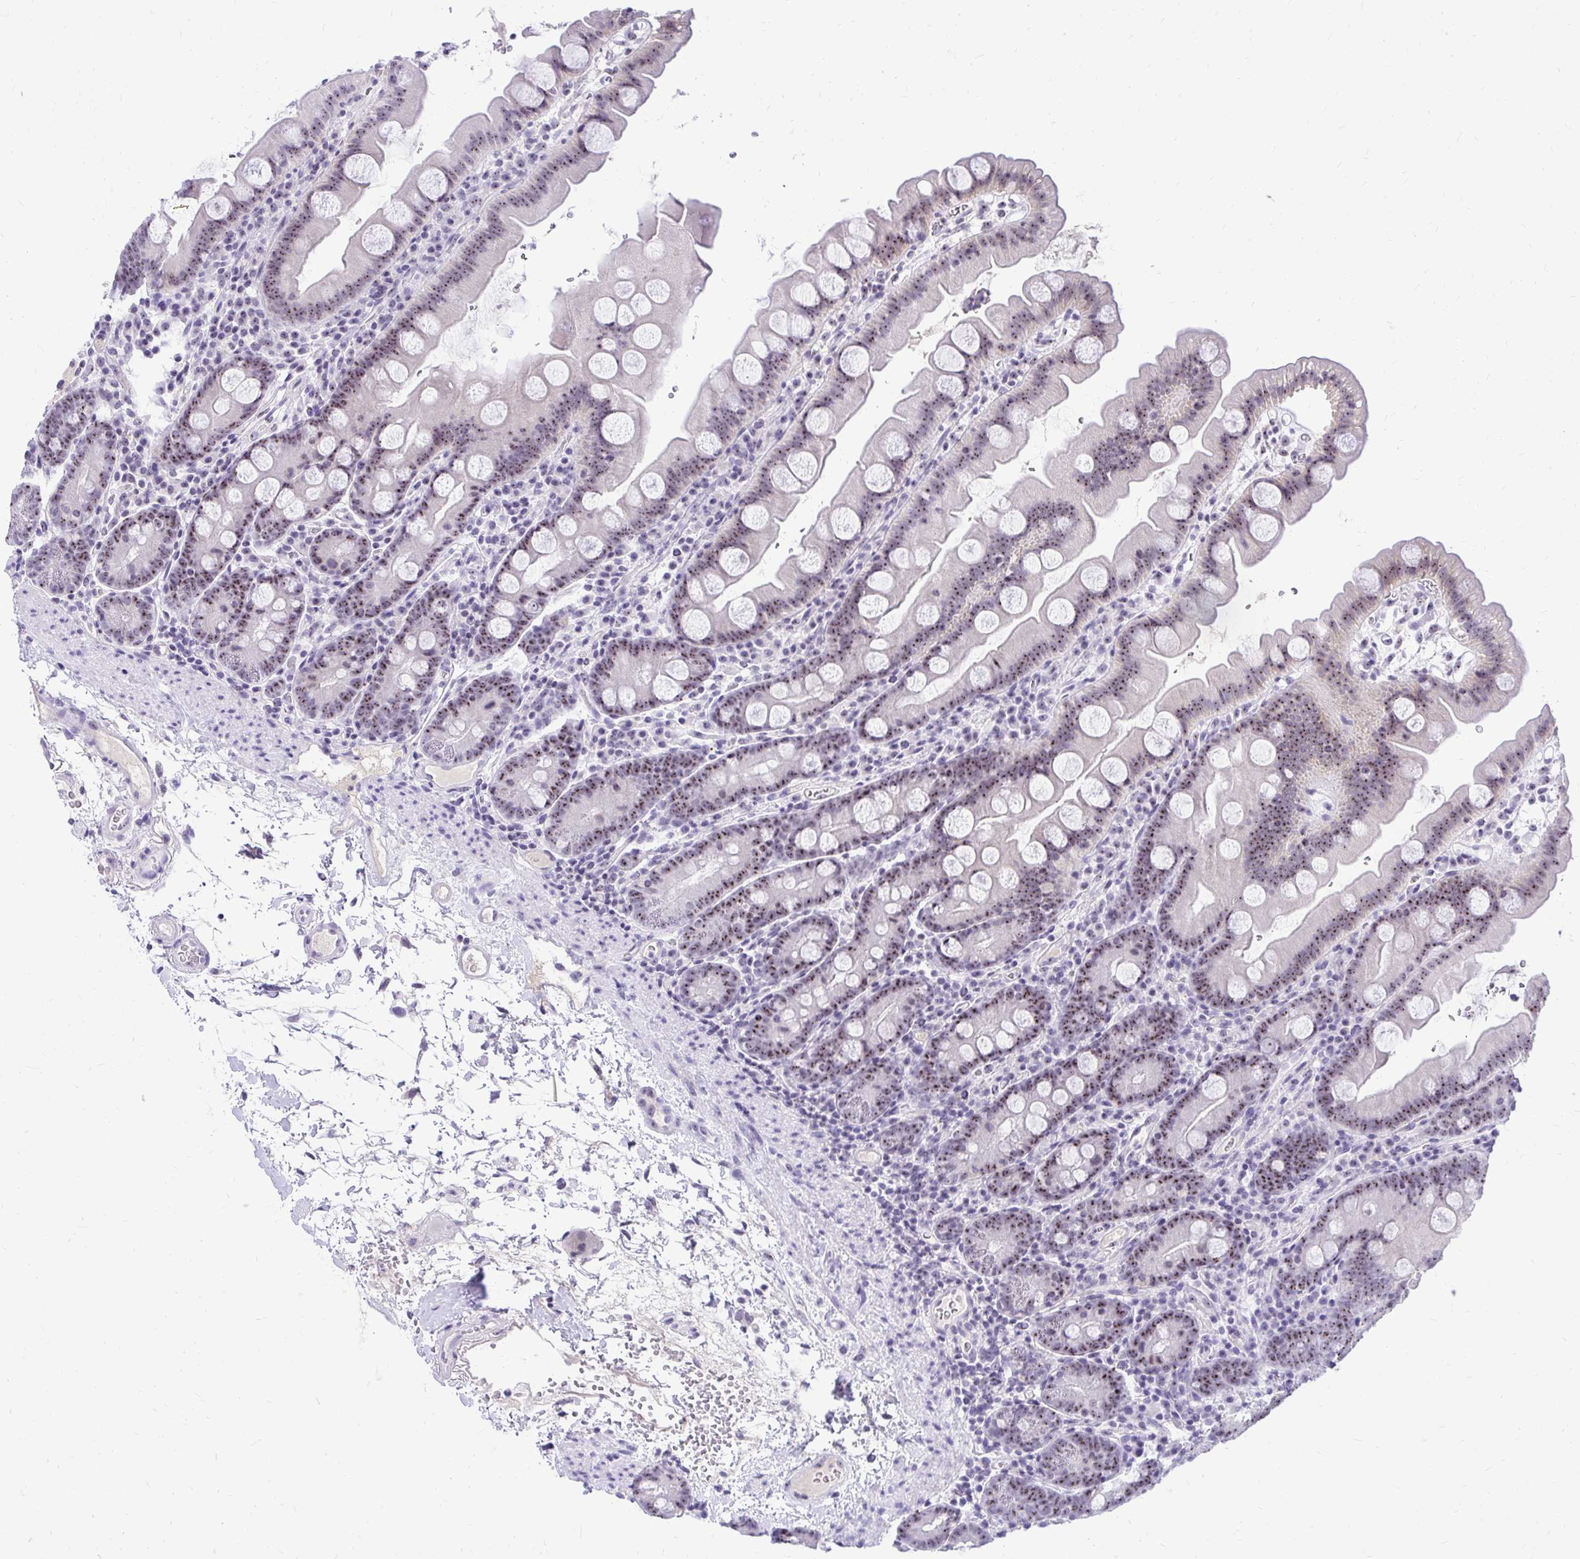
{"staining": {"intensity": "moderate", "quantity": ">75%", "location": "nuclear"}, "tissue": "small intestine", "cell_type": "Glandular cells", "image_type": "normal", "snomed": [{"axis": "morphology", "description": "Normal tissue, NOS"}, {"axis": "topography", "description": "Small intestine"}], "caption": "Protein expression analysis of normal human small intestine reveals moderate nuclear staining in approximately >75% of glandular cells. (brown staining indicates protein expression, while blue staining denotes nuclei).", "gene": "NIFK", "patient": {"sex": "female", "age": 68}}